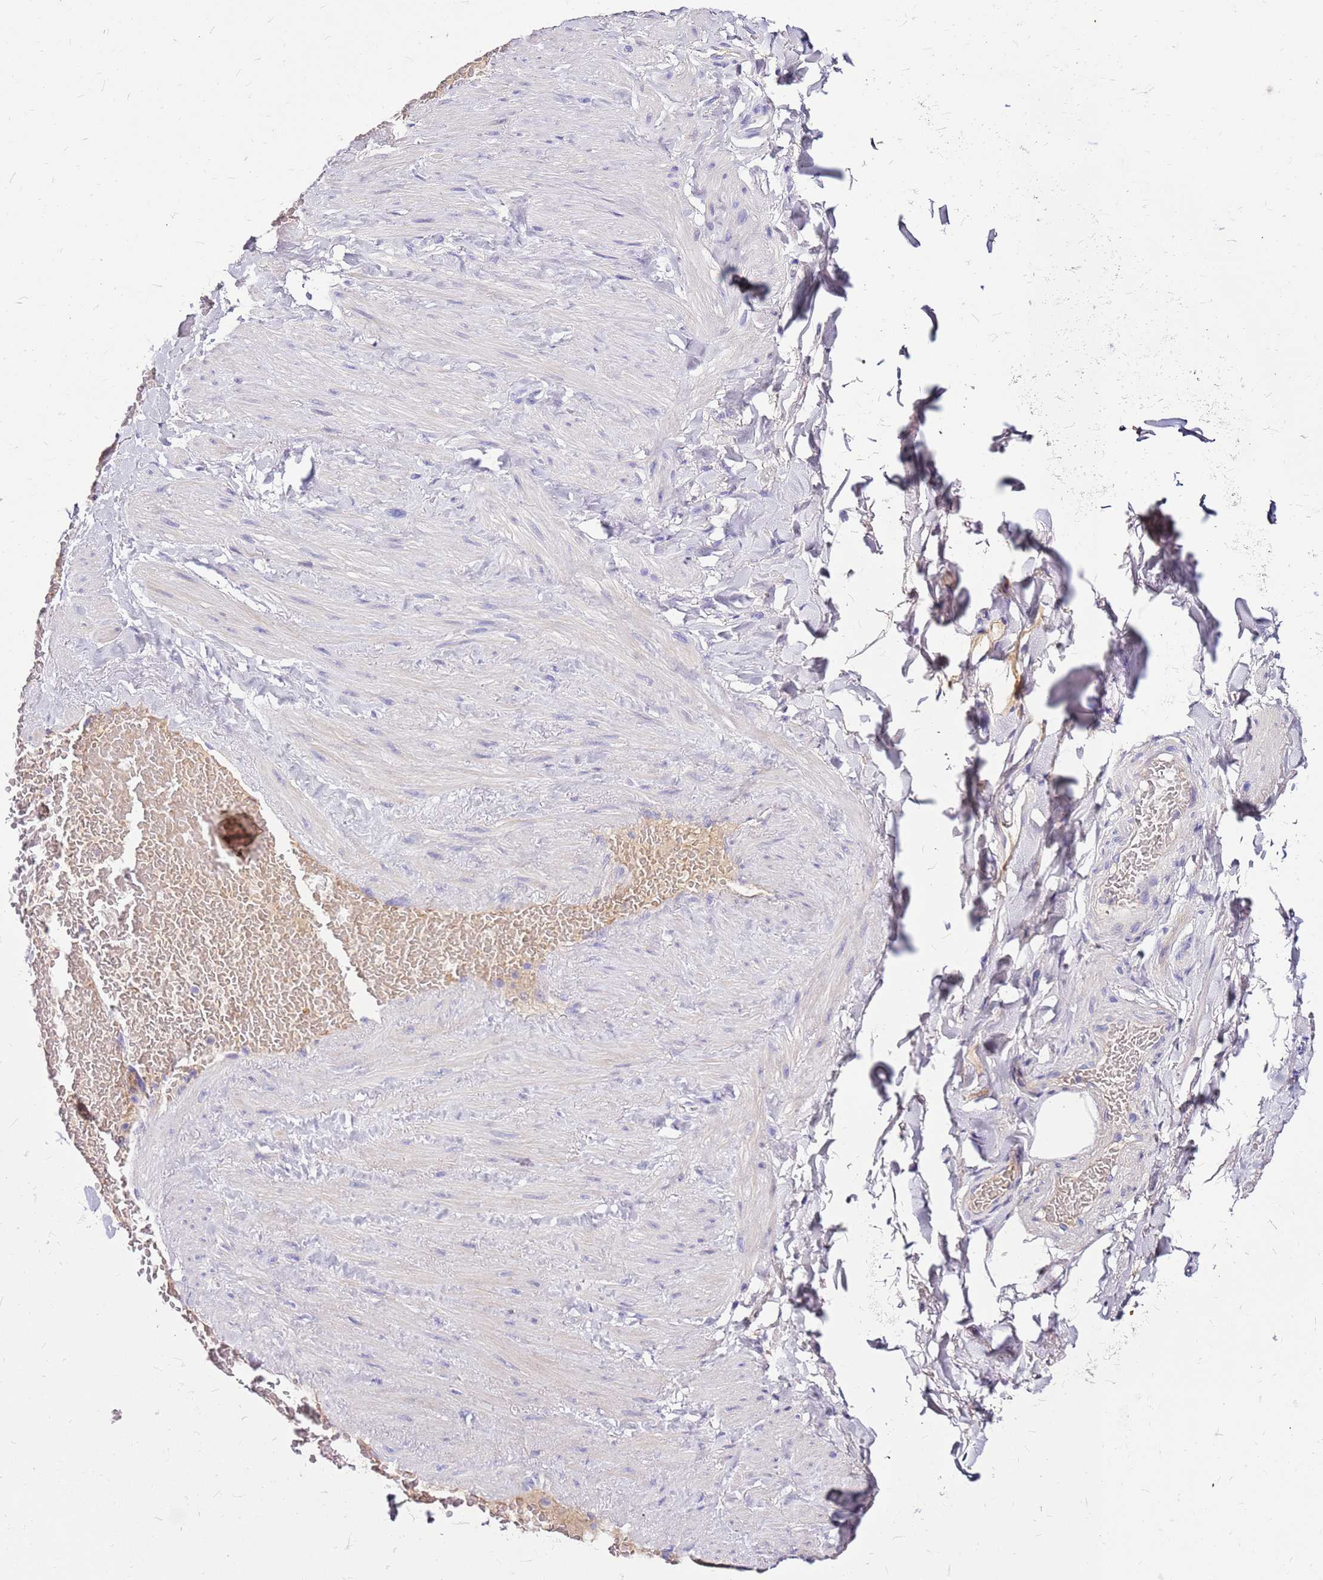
{"staining": {"intensity": "moderate", "quantity": "<25%", "location": "cytoplasmic/membranous"}, "tissue": "soft tissue", "cell_type": "Chondrocytes", "image_type": "normal", "snomed": [{"axis": "morphology", "description": "Normal tissue, NOS"}, {"axis": "topography", "description": "Soft tissue"}, {"axis": "topography", "description": "Vascular tissue"}], "caption": "Immunohistochemical staining of normal human soft tissue demonstrates <25% levels of moderate cytoplasmic/membranous protein positivity in approximately <25% of chondrocytes.", "gene": "DCDC2B", "patient": {"sex": "male", "age": 54}}